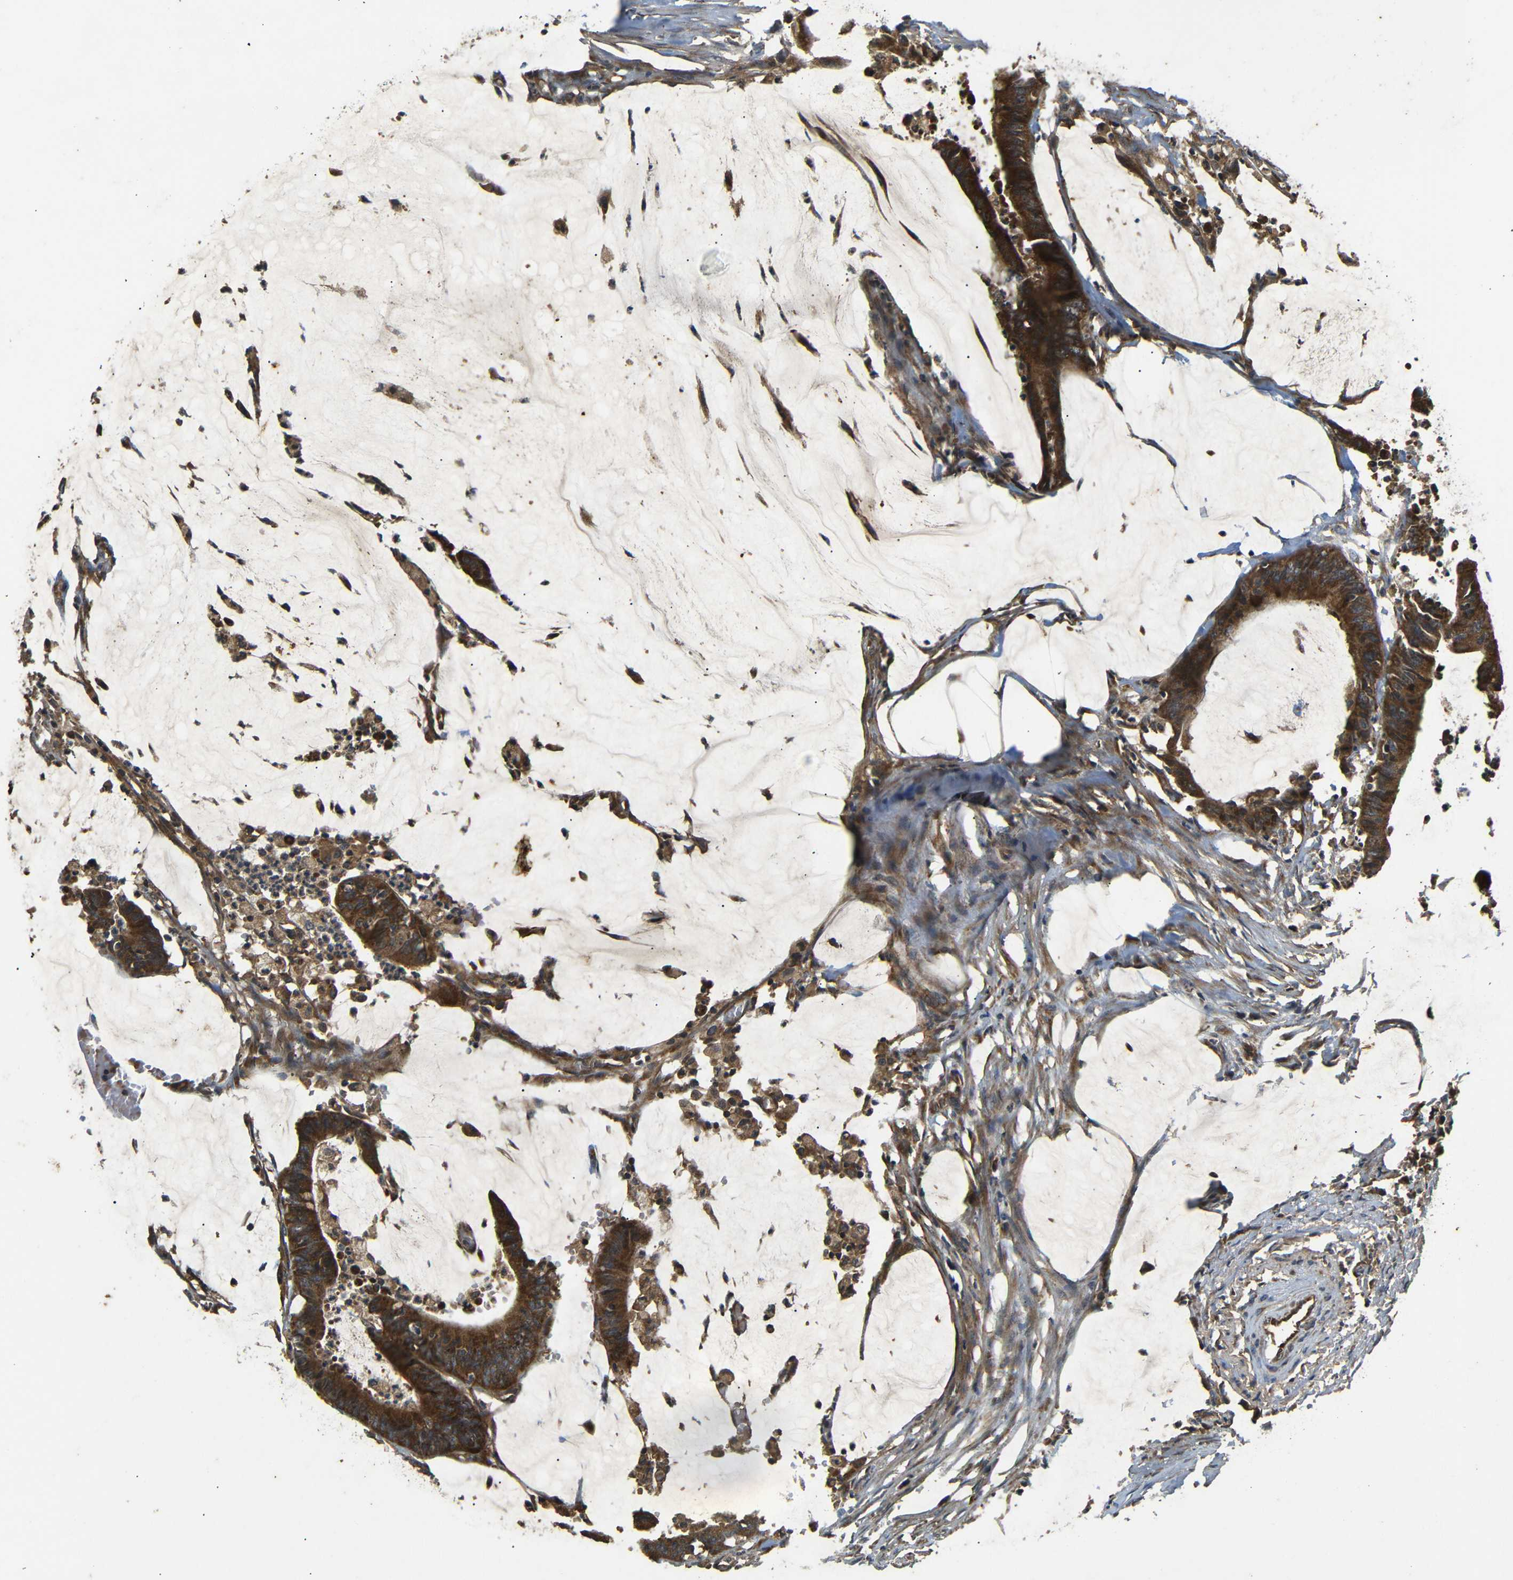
{"staining": {"intensity": "strong", "quantity": ">75%", "location": "cytoplasmic/membranous"}, "tissue": "colorectal cancer", "cell_type": "Tumor cells", "image_type": "cancer", "snomed": [{"axis": "morphology", "description": "Adenocarcinoma, NOS"}, {"axis": "topography", "description": "Rectum"}], "caption": "Tumor cells display high levels of strong cytoplasmic/membranous positivity in approximately >75% of cells in colorectal cancer (adenocarcinoma). (Brightfield microscopy of DAB IHC at high magnification).", "gene": "TRPC1", "patient": {"sex": "female", "age": 66}}